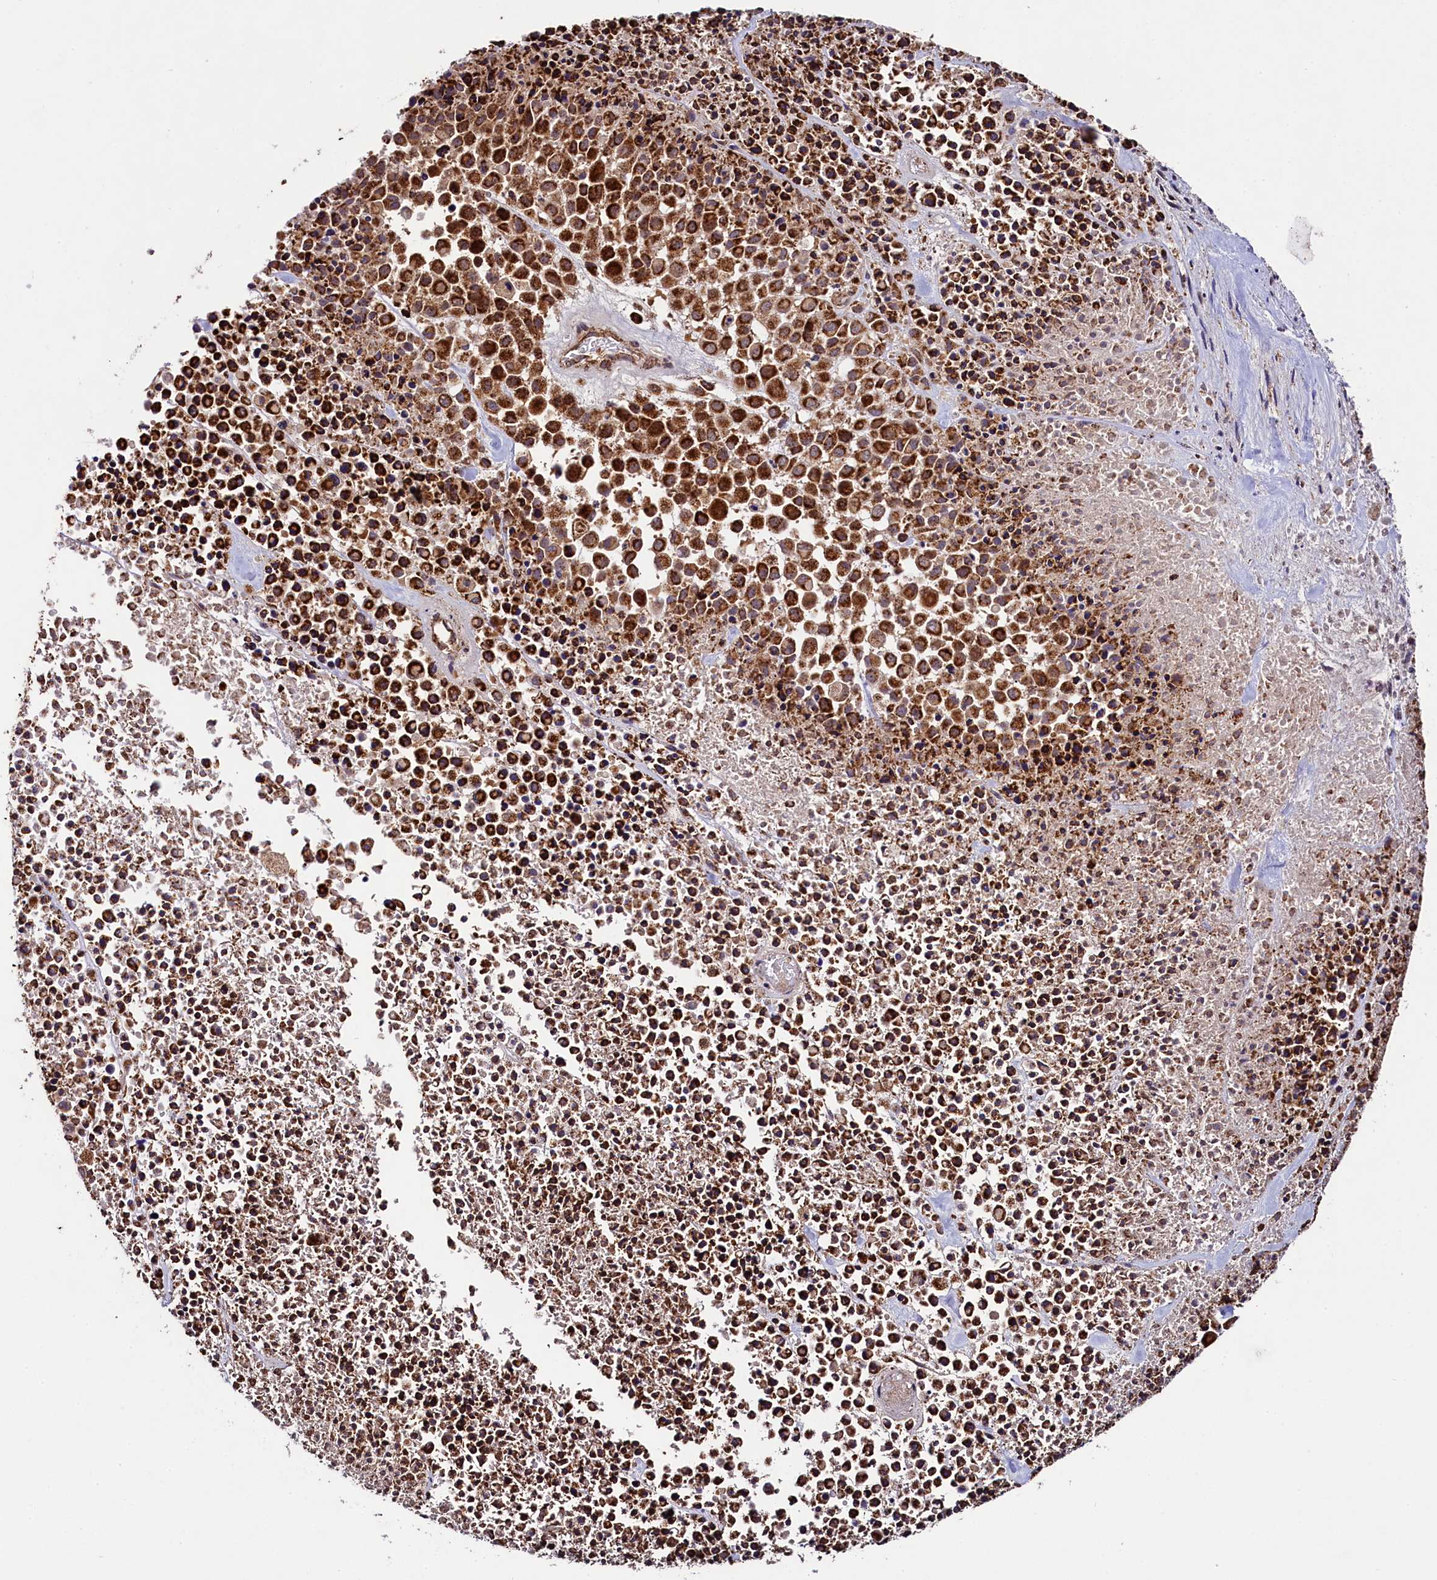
{"staining": {"intensity": "strong", "quantity": ">75%", "location": "cytoplasmic/membranous"}, "tissue": "melanoma", "cell_type": "Tumor cells", "image_type": "cancer", "snomed": [{"axis": "morphology", "description": "Malignant melanoma, Metastatic site"}, {"axis": "topography", "description": "Skin"}], "caption": "Immunohistochemical staining of melanoma displays high levels of strong cytoplasmic/membranous positivity in approximately >75% of tumor cells.", "gene": "CLYBL", "patient": {"sex": "female", "age": 81}}